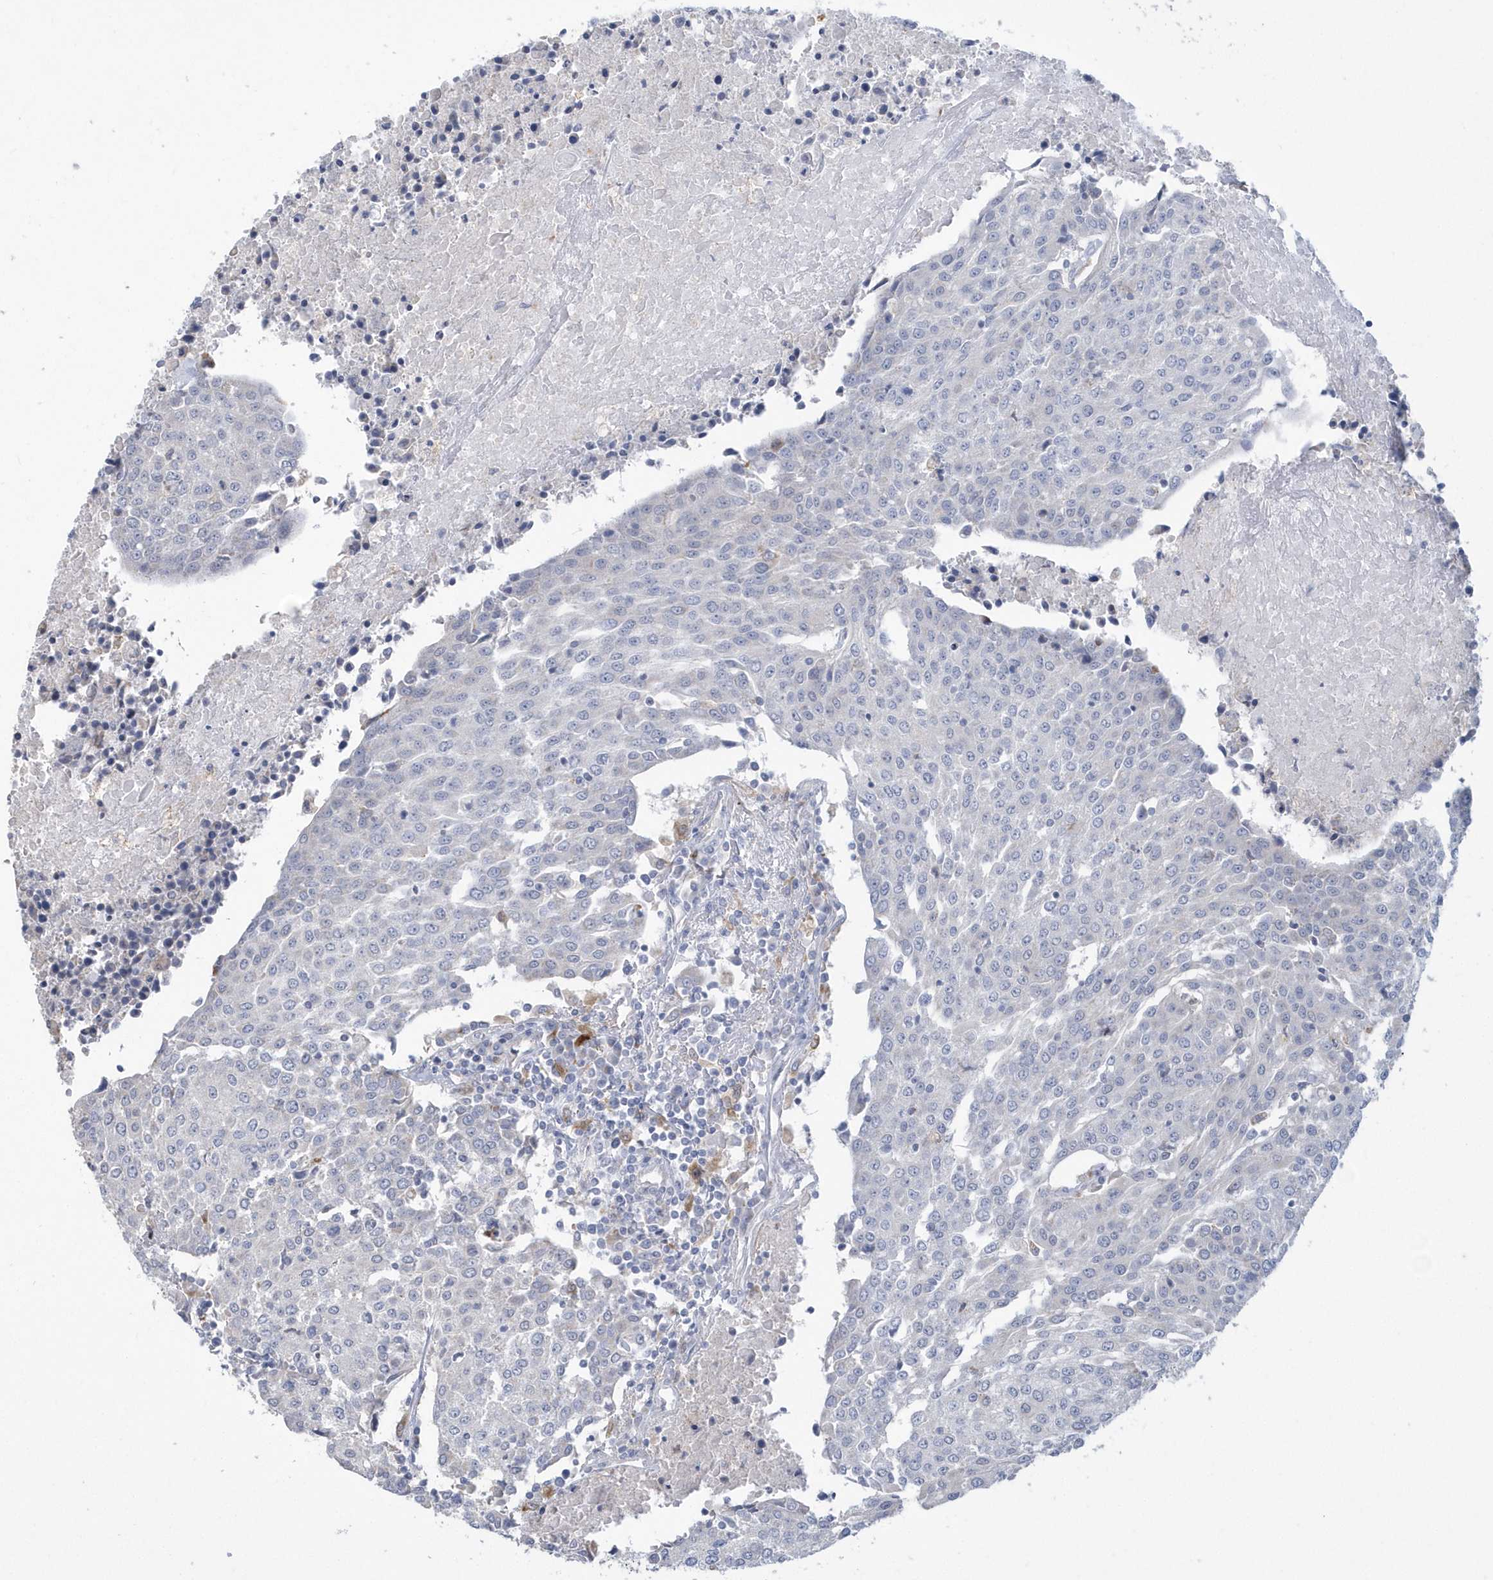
{"staining": {"intensity": "negative", "quantity": "none", "location": "none"}, "tissue": "urothelial cancer", "cell_type": "Tumor cells", "image_type": "cancer", "snomed": [{"axis": "morphology", "description": "Urothelial carcinoma, High grade"}, {"axis": "topography", "description": "Urinary bladder"}], "caption": "Immunohistochemistry image of neoplastic tissue: human urothelial cancer stained with DAB demonstrates no significant protein expression in tumor cells.", "gene": "TSPEAR", "patient": {"sex": "female", "age": 85}}